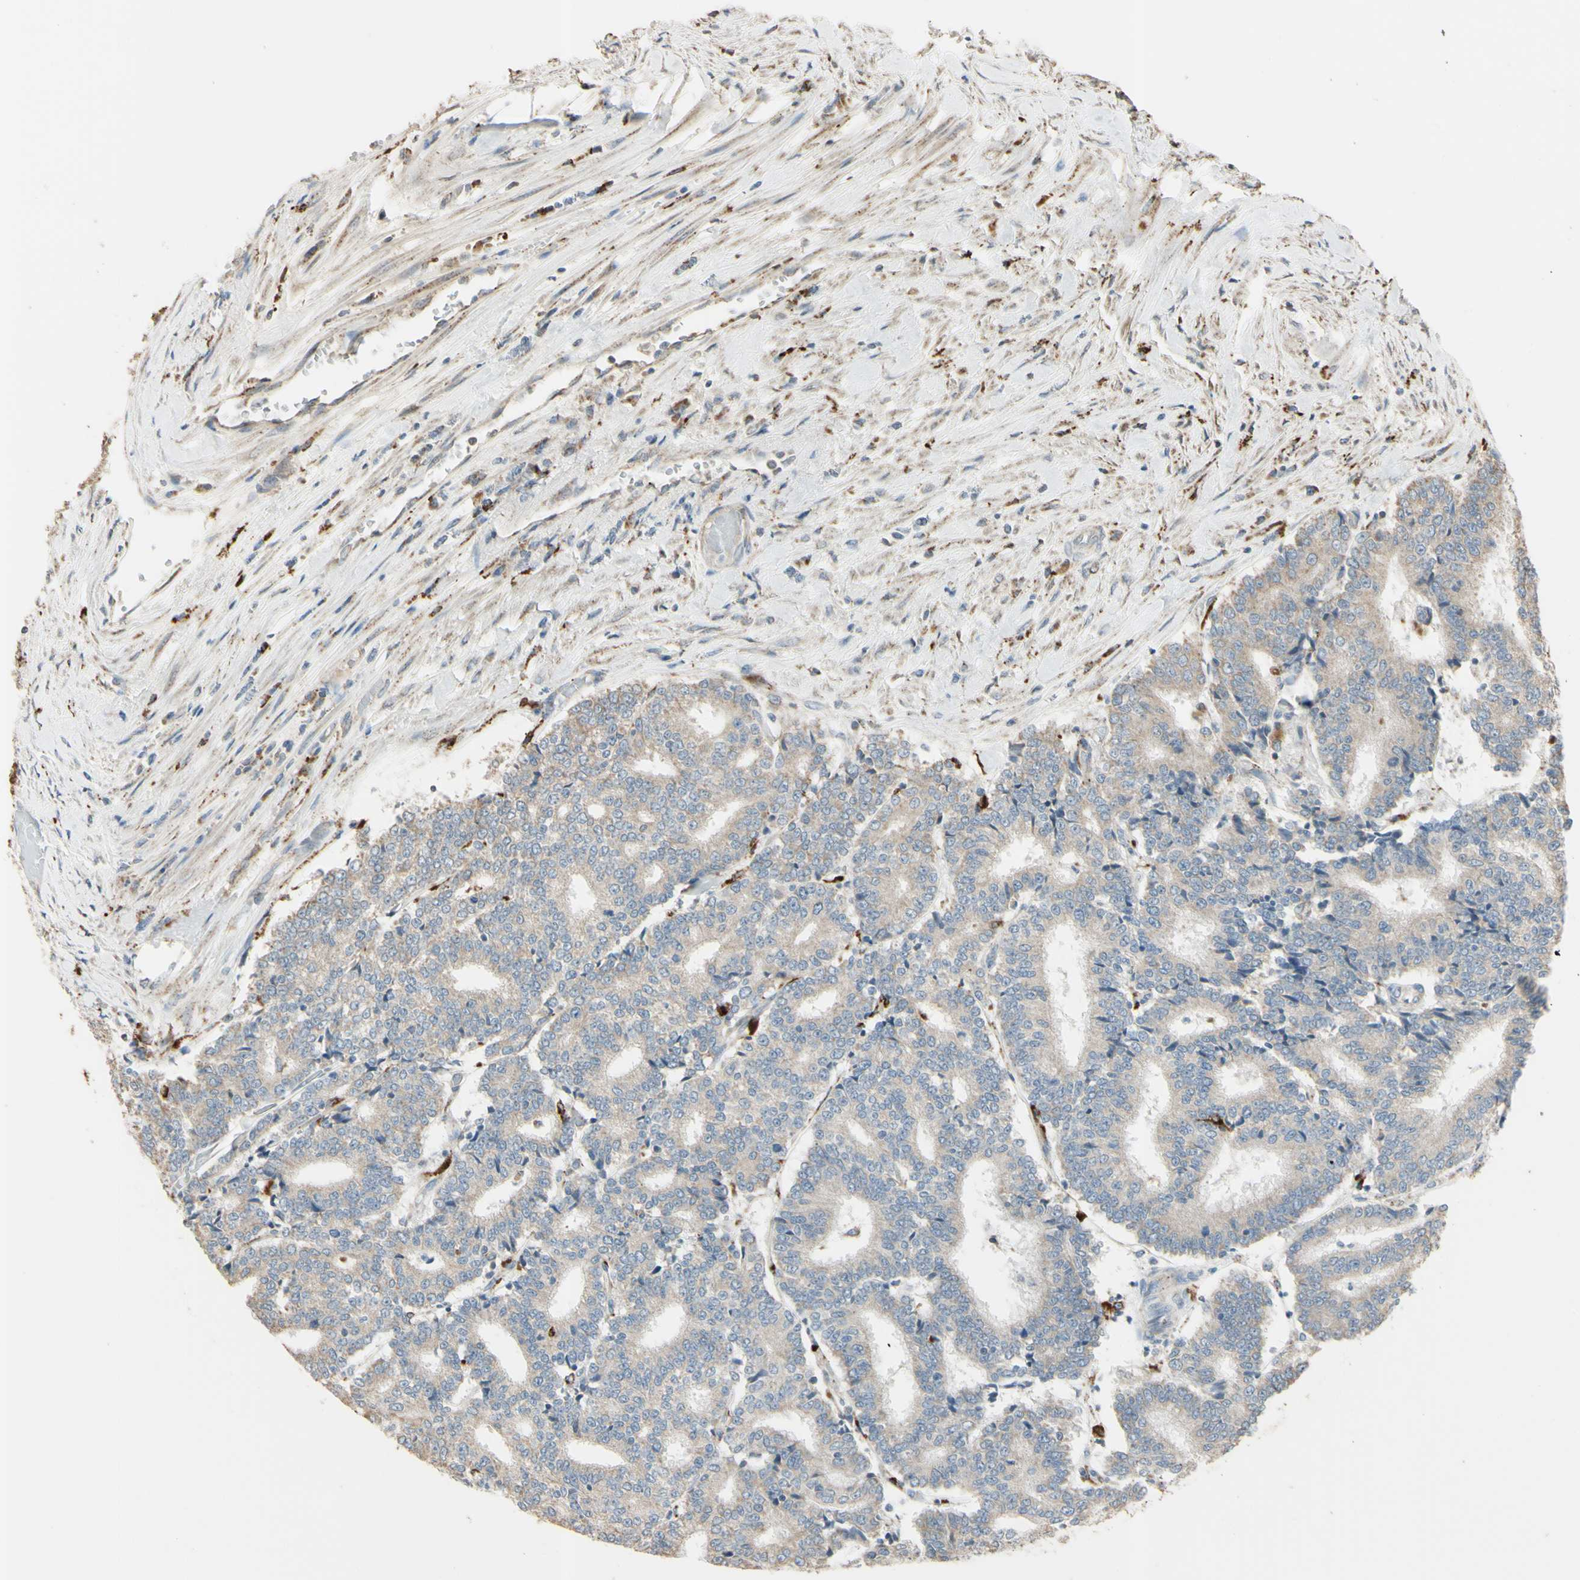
{"staining": {"intensity": "weak", "quantity": ">75%", "location": "cytoplasmic/membranous"}, "tissue": "prostate cancer", "cell_type": "Tumor cells", "image_type": "cancer", "snomed": [{"axis": "morphology", "description": "Normal tissue, NOS"}, {"axis": "morphology", "description": "Adenocarcinoma, High grade"}, {"axis": "topography", "description": "Prostate"}, {"axis": "topography", "description": "Seminal veicle"}], "caption": "Immunohistochemistry staining of adenocarcinoma (high-grade) (prostate), which reveals low levels of weak cytoplasmic/membranous positivity in approximately >75% of tumor cells indicating weak cytoplasmic/membranous protein positivity. The staining was performed using DAB (brown) for protein detection and nuclei were counterstained in hematoxylin (blue).", "gene": "ANGPTL1", "patient": {"sex": "male", "age": 55}}